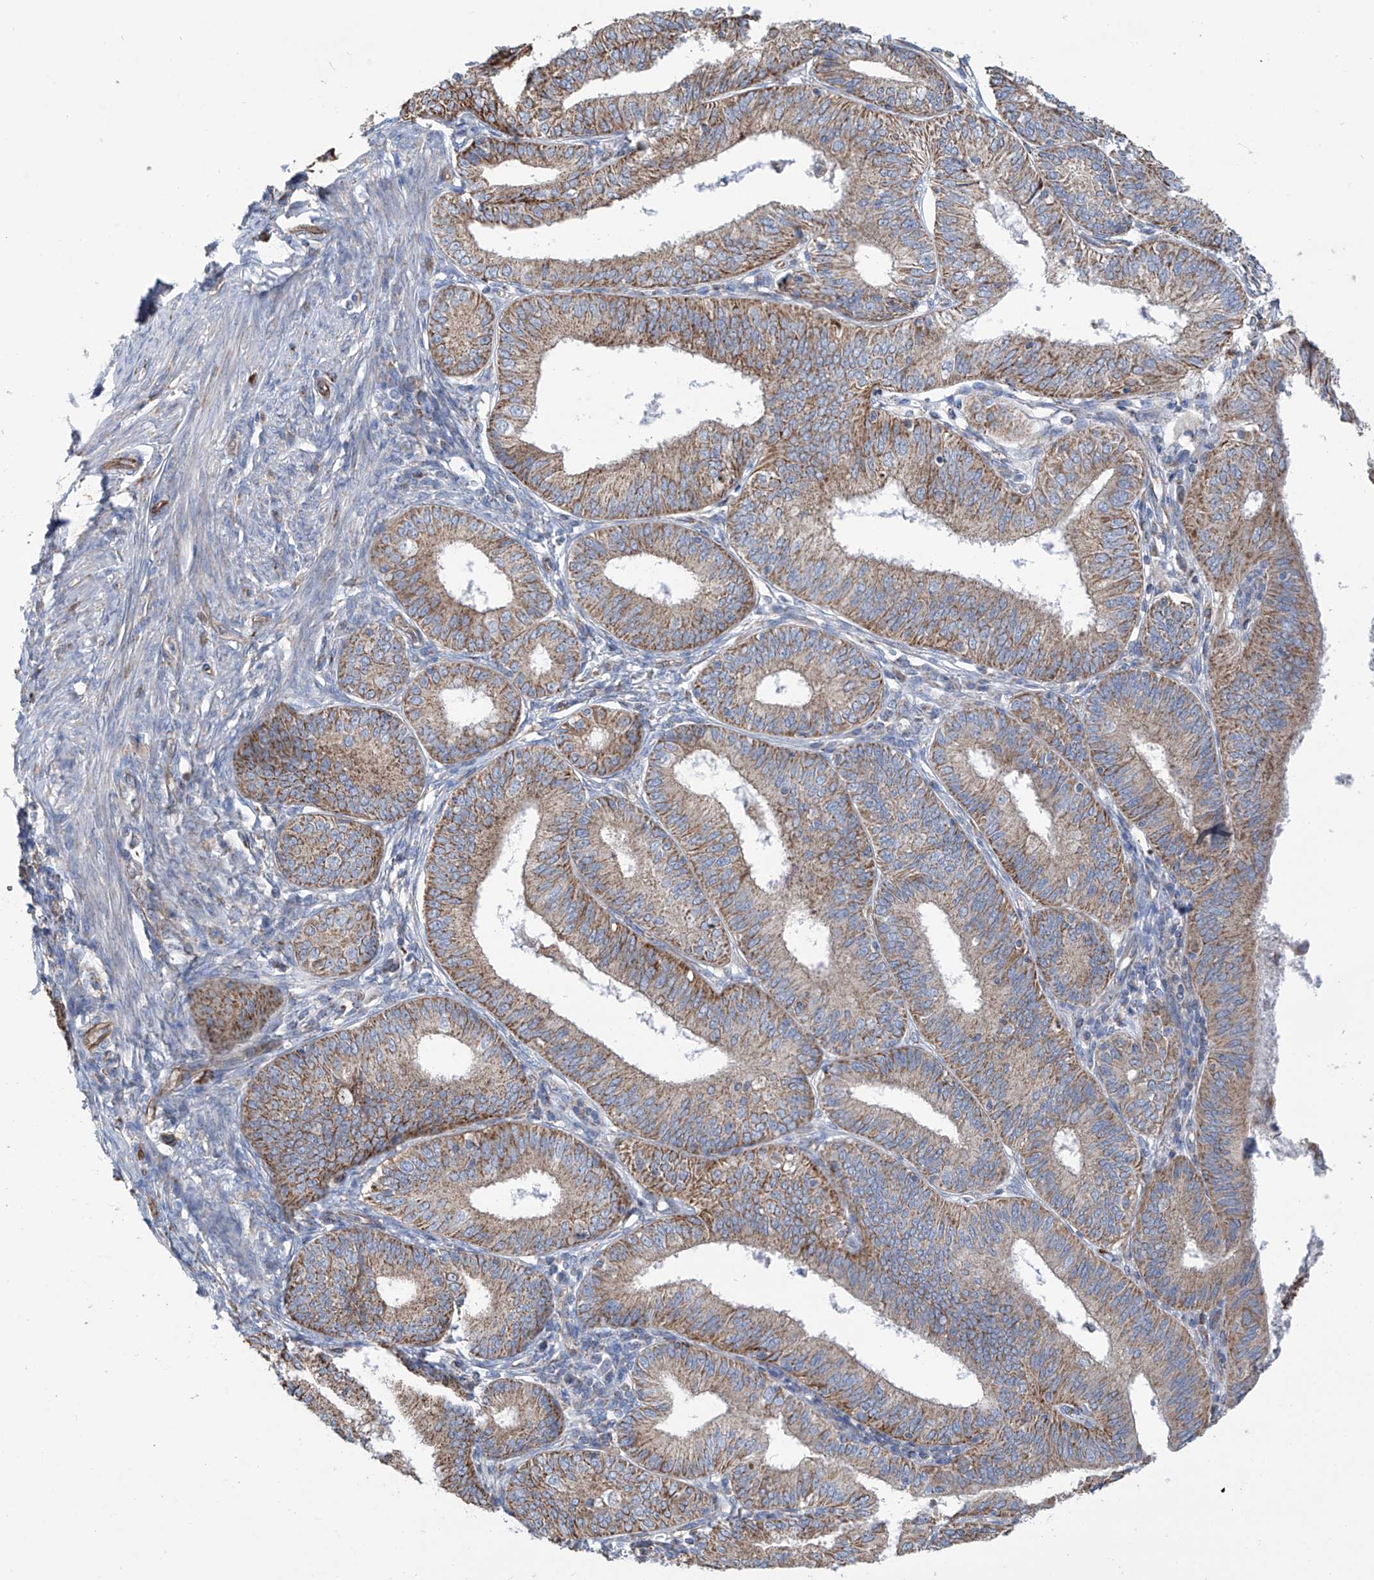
{"staining": {"intensity": "moderate", "quantity": "25%-75%", "location": "cytoplasmic/membranous"}, "tissue": "endometrial cancer", "cell_type": "Tumor cells", "image_type": "cancer", "snomed": [{"axis": "morphology", "description": "Adenocarcinoma, NOS"}, {"axis": "topography", "description": "Endometrium"}], "caption": "DAB (3,3'-diaminobenzidine) immunohistochemical staining of human adenocarcinoma (endometrial) exhibits moderate cytoplasmic/membranous protein expression in approximately 25%-75% of tumor cells.", "gene": "EIF5B", "patient": {"sex": "female", "age": 51}}